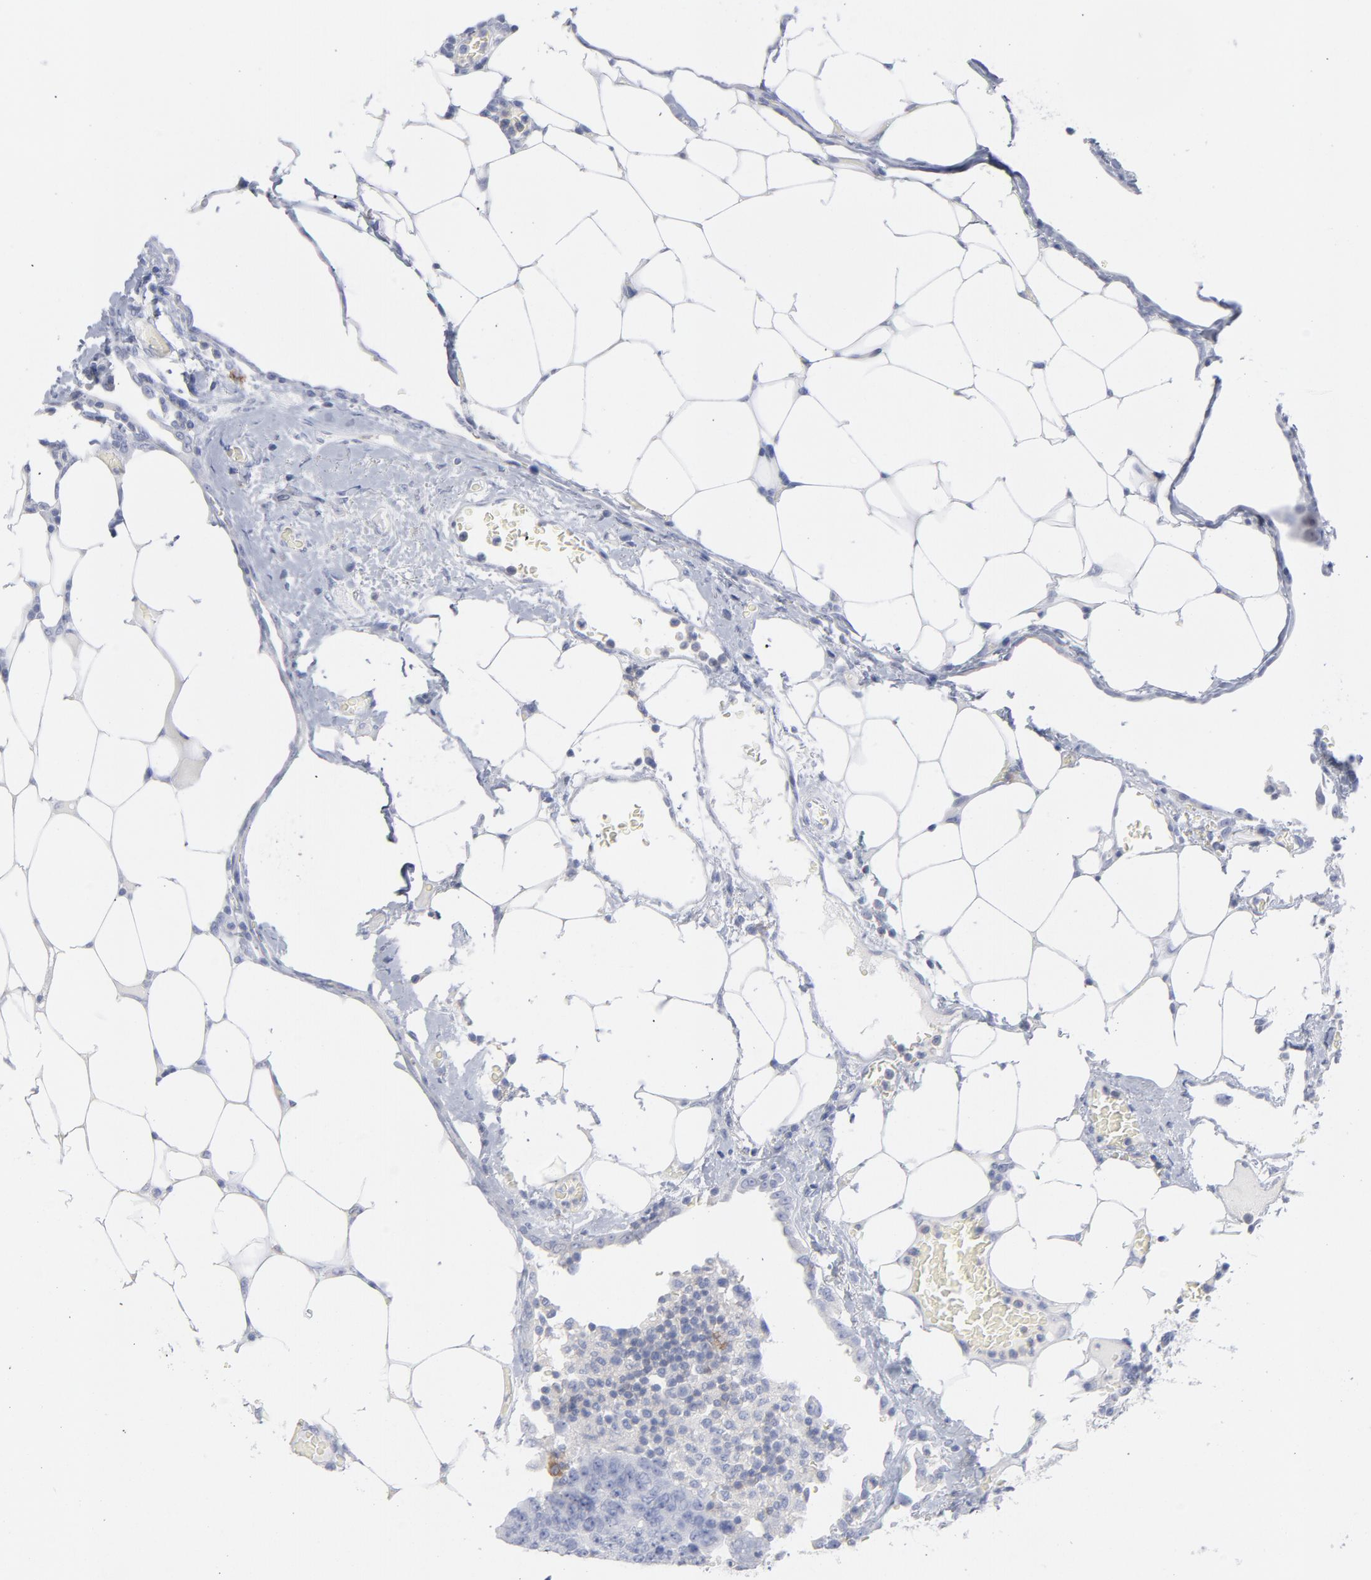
{"staining": {"intensity": "negative", "quantity": "none", "location": "none"}, "tissue": "colorectal cancer", "cell_type": "Tumor cells", "image_type": "cancer", "snomed": [{"axis": "morphology", "description": "Adenocarcinoma, NOS"}, {"axis": "topography", "description": "Colon"}], "caption": "Colorectal adenocarcinoma stained for a protein using immunohistochemistry exhibits no expression tumor cells.", "gene": "P2RY8", "patient": {"sex": "female", "age": 86}}